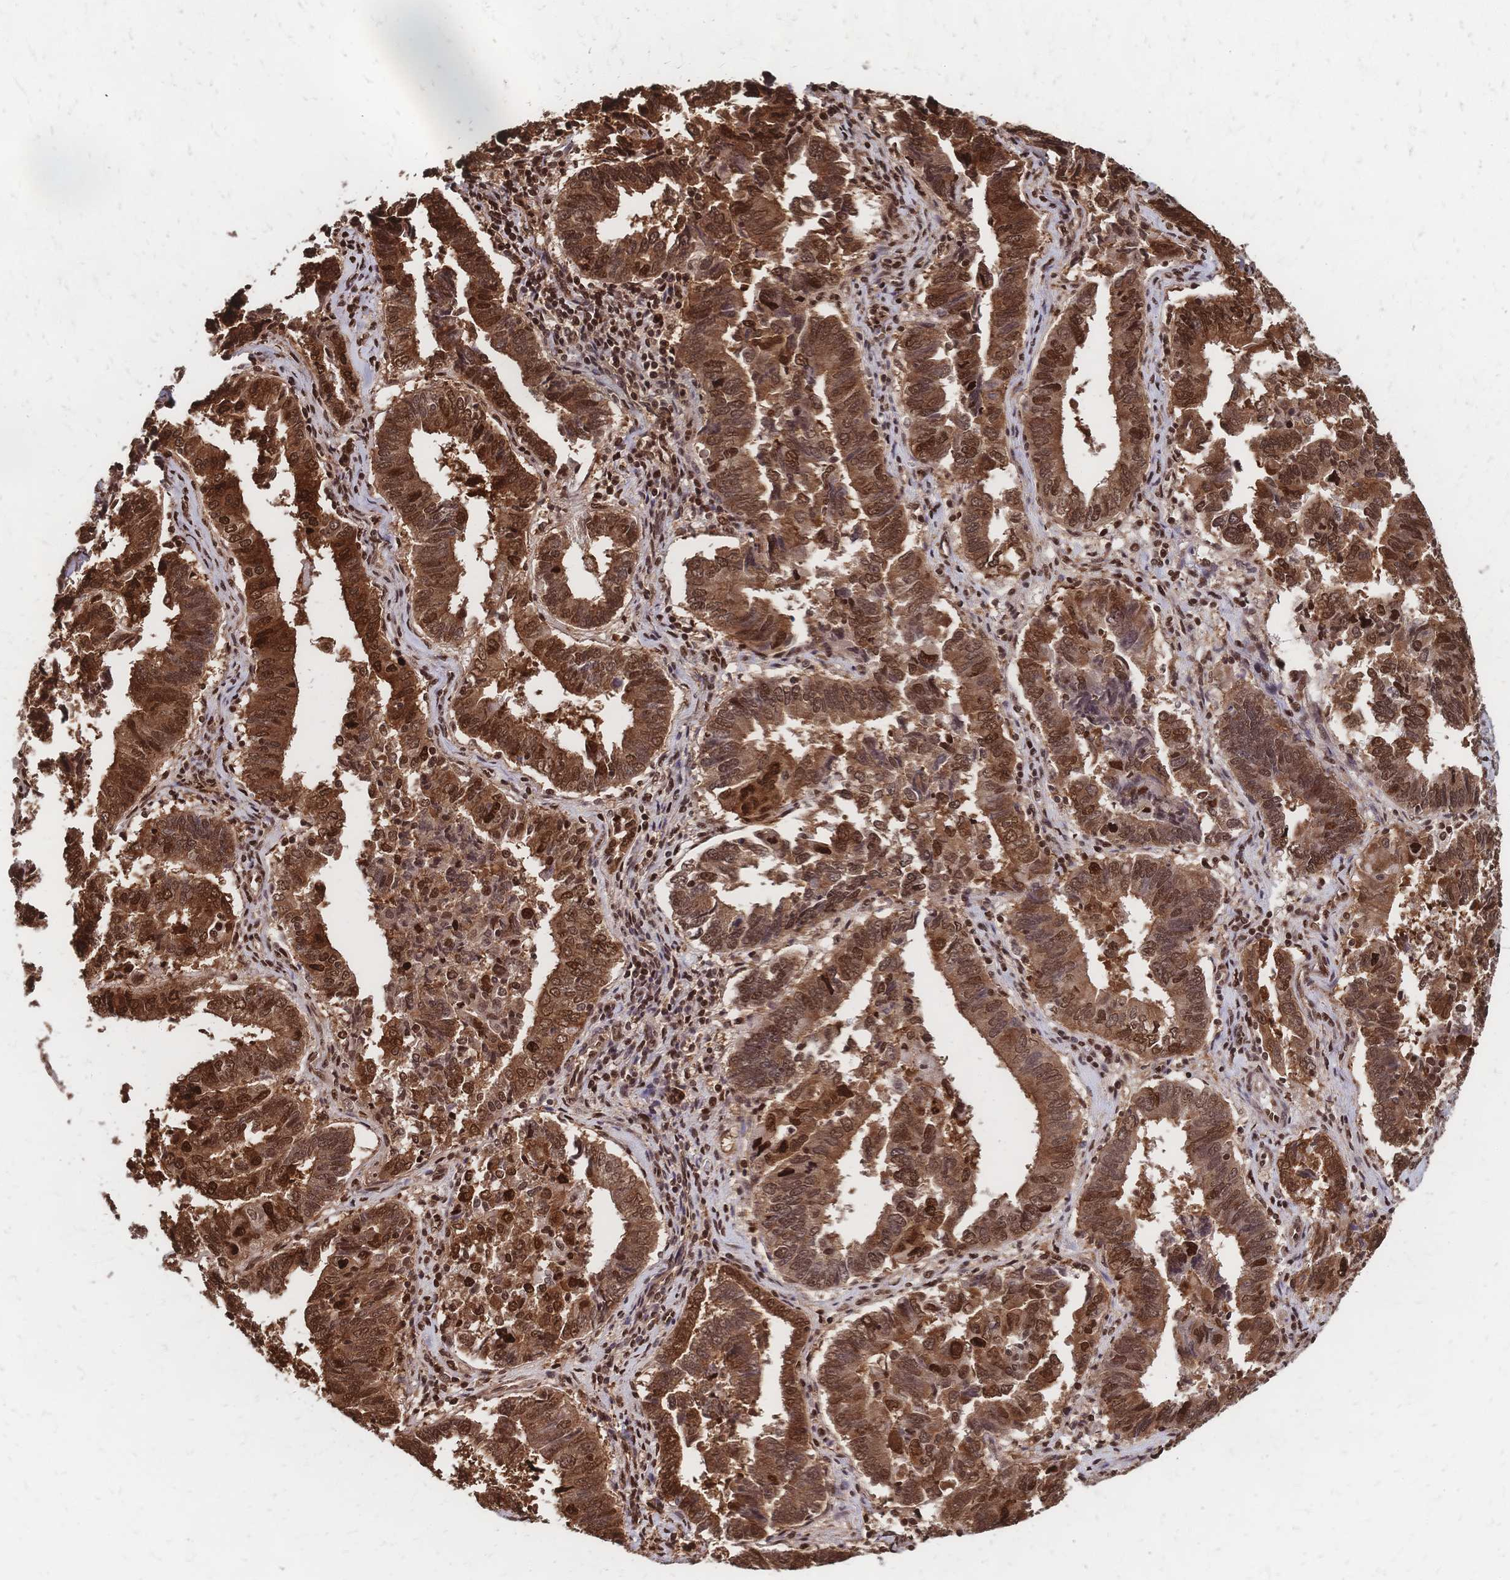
{"staining": {"intensity": "moderate", "quantity": ">75%", "location": "cytoplasmic/membranous,nuclear"}, "tissue": "endometrial cancer", "cell_type": "Tumor cells", "image_type": "cancer", "snomed": [{"axis": "morphology", "description": "Adenocarcinoma, NOS"}, {"axis": "topography", "description": "Endometrium"}], "caption": "DAB immunohistochemical staining of adenocarcinoma (endometrial) shows moderate cytoplasmic/membranous and nuclear protein positivity in approximately >75% of tumor cells.", "gene": "HDGF", "patient": {"sex": "female", "age": 72}}